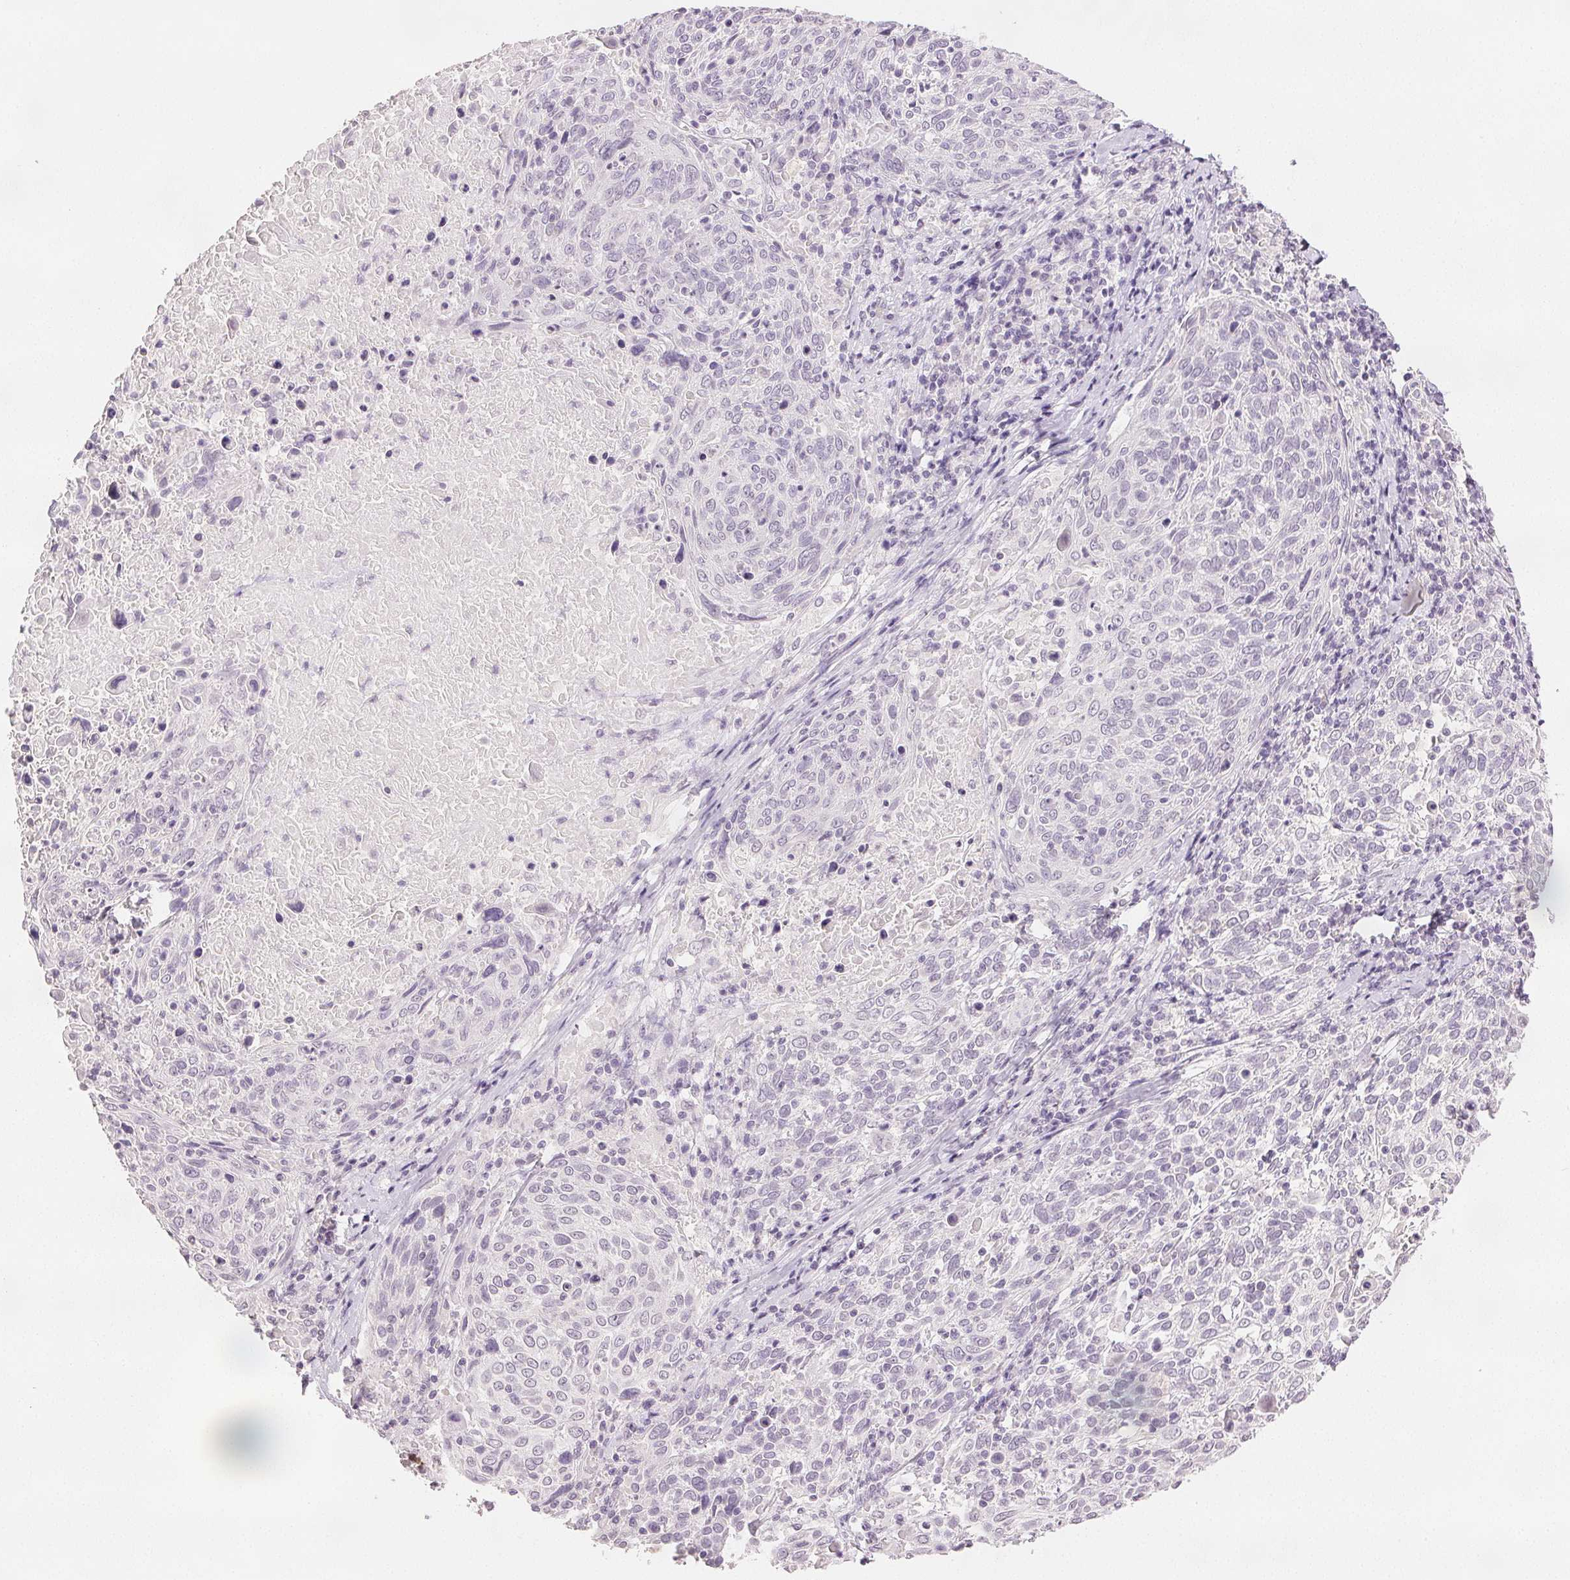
{"staining": {"intensity": "negative", "quantity": "none", "location": "none"}, "tissue": "cervical cancer", "cell_type": "Tumor cells", "image_type": "cancer", "snomed": [{"axis": "morphology", "description": "Squamous cell carcinoma, NOS"}, {"axis": "topography", "description": "Cervix"}], "caption": "The immunohistochemistry image has no significant expression in tumor cells of squamous cell carcinoma (cervical) tissue.", "gene": "SCGN", "patient": {"sex": "female", "age": 61}}